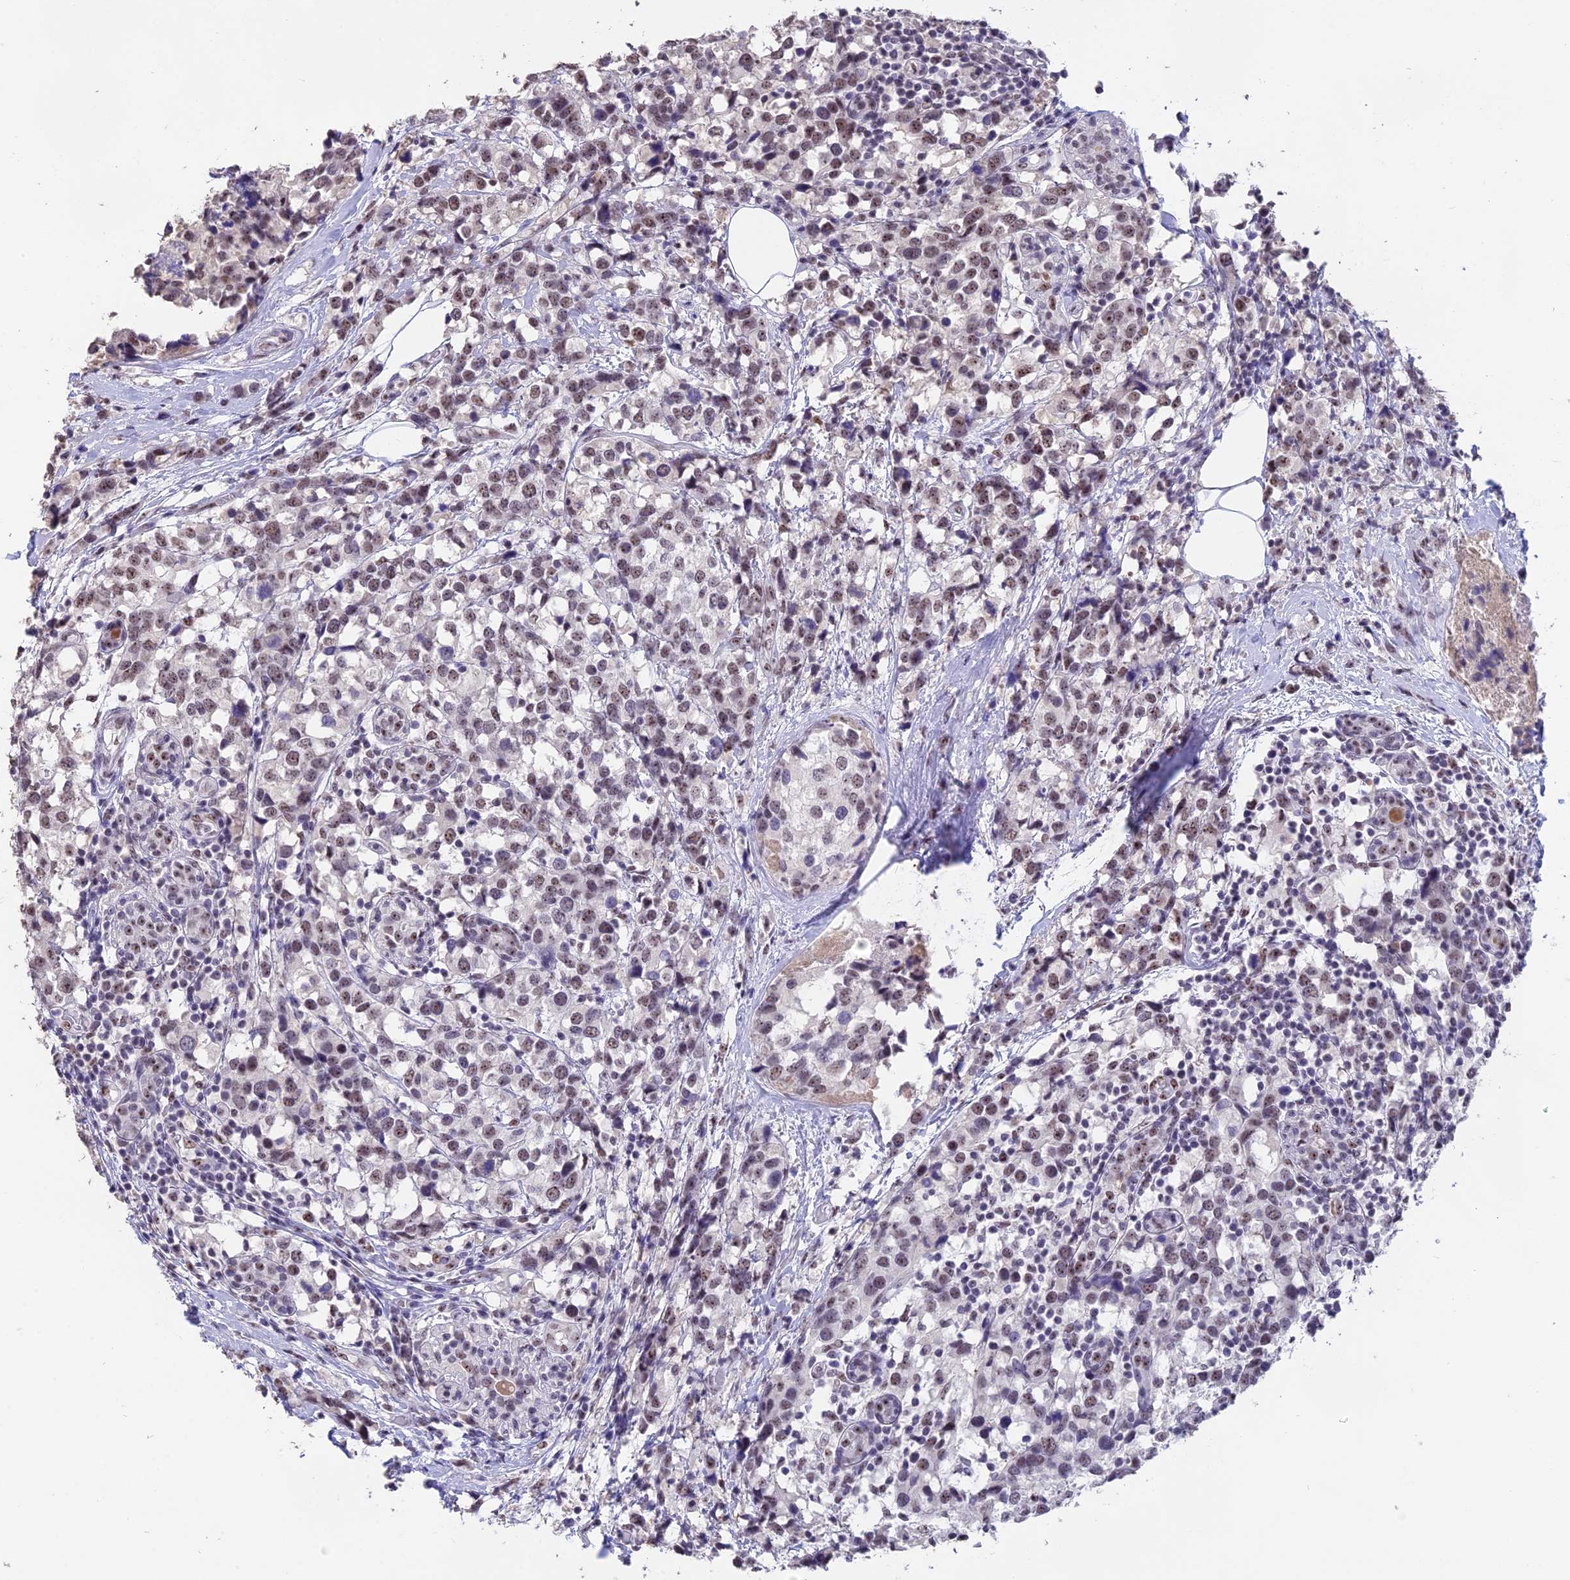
{"staining": {"intensity": "weak", "quantity": ">75%", "location": "nuclear"}, "tissue": "breast cancer", "cell_type": "Tumor cells", "image_type": "cancer", "snomed": [{"axis": "morphology", "description": "Lobular carcinoma"}, {"axis": "topography", "description": "Breast"}], "caption": "This image reveals immunohistochemistry staining of human breast cancer (lobular carcinoma), with low weak nuclear expression in approximately >75% of tumor cells.", "gene": "SETD2", "patient": {"sex": "female", "age": 59}}